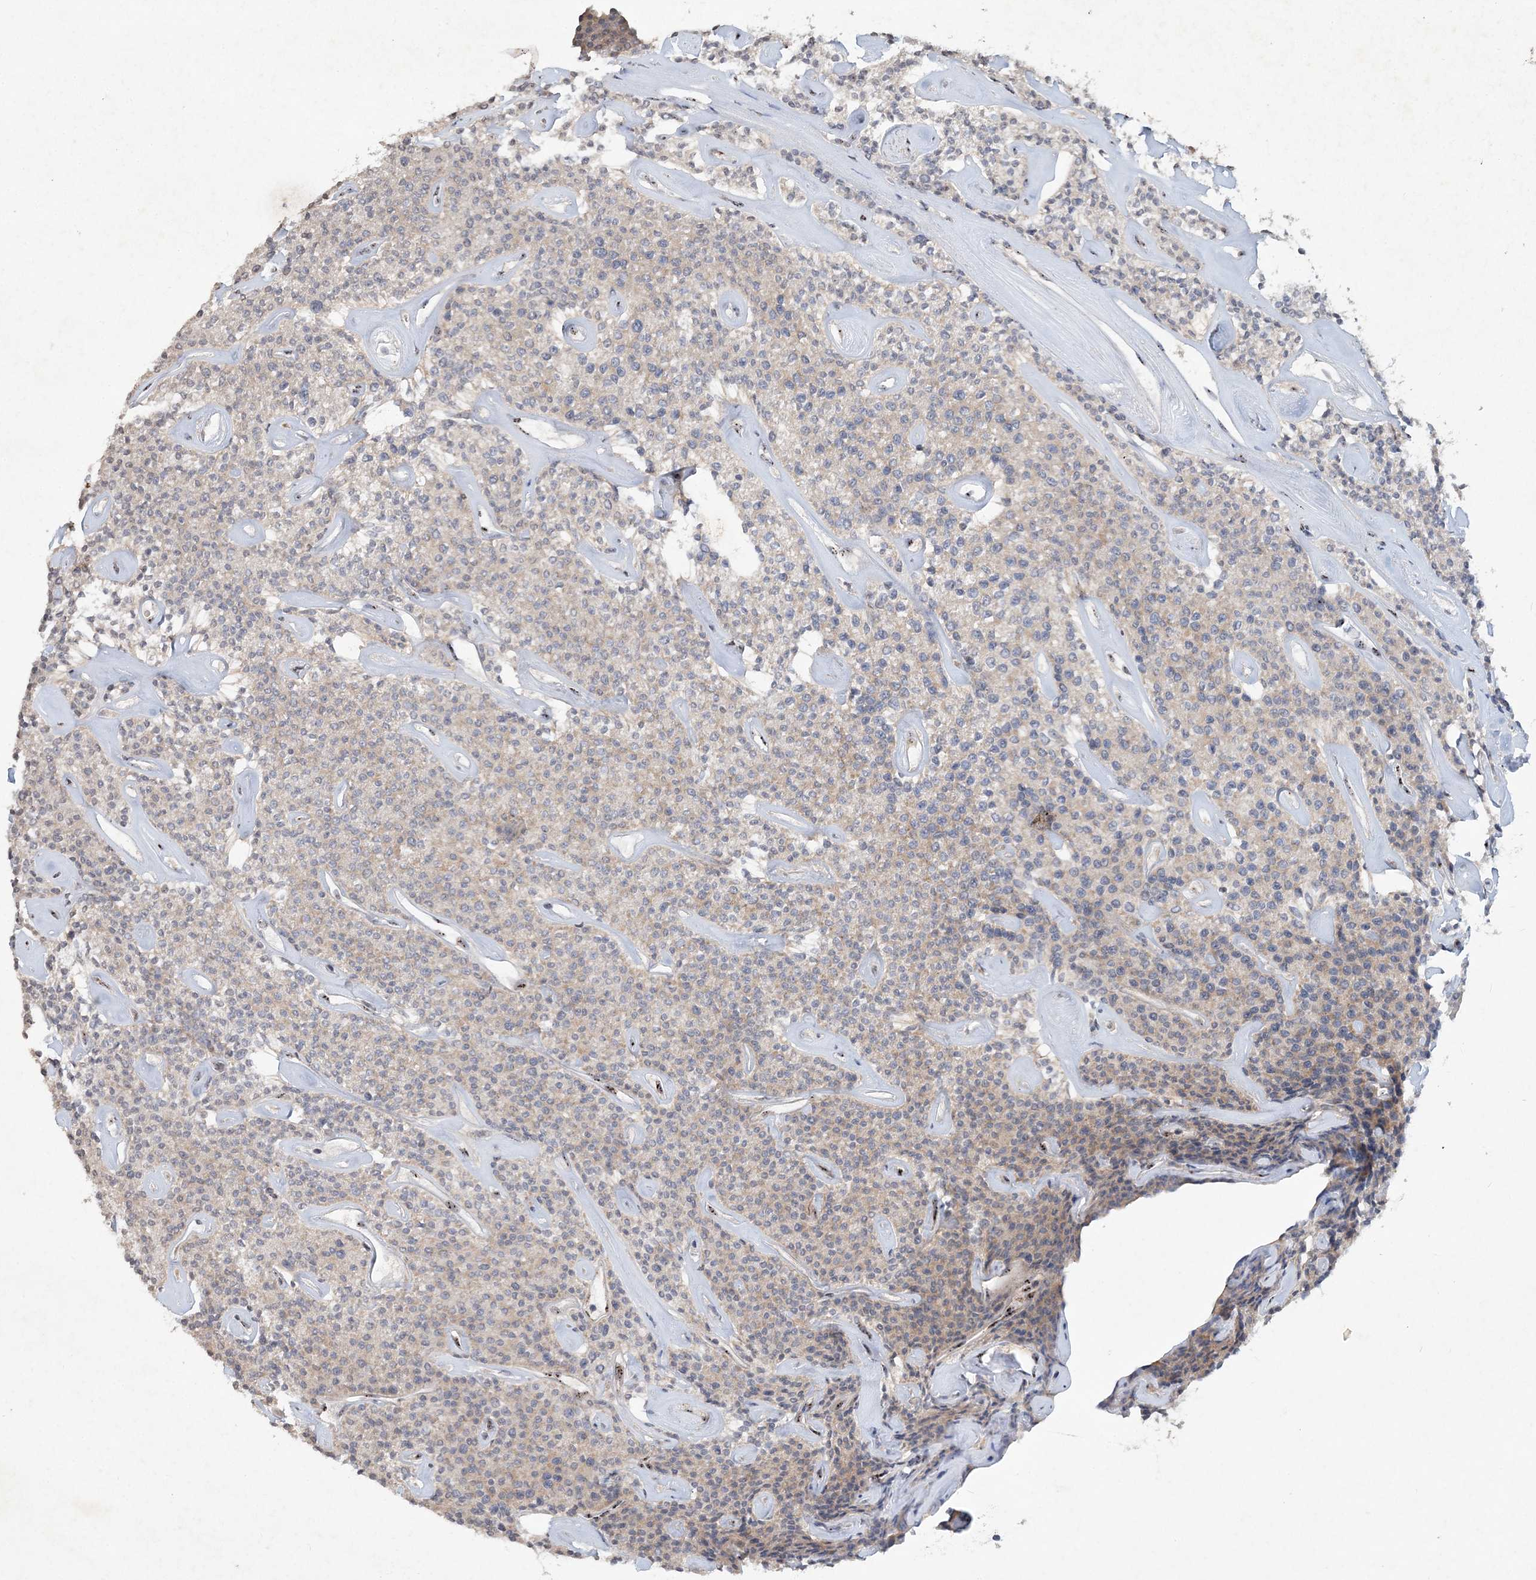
{"staining": {"intensity": "weak", "quantity": "25%-75%", "location": "cytoplasmic/membranous"}, "tissue": "parathyroid gland", "cell_type": "Glandular cells", "image_type": "normal", "snomed": [{"axis": "morphology", "description": "Normal tissue, NOS"}, {"axis": "topography", "description": "Parathyroid gland"}], "caption": "This histopathology image shows immunohistochemistry staining of benign parathyroid gland, with low weak cytoplasmic/membranous staining in approximately 25%-75% of glandular cells.", "gene": "GIN1", "patient": {"sex": "male", "age": 46}}